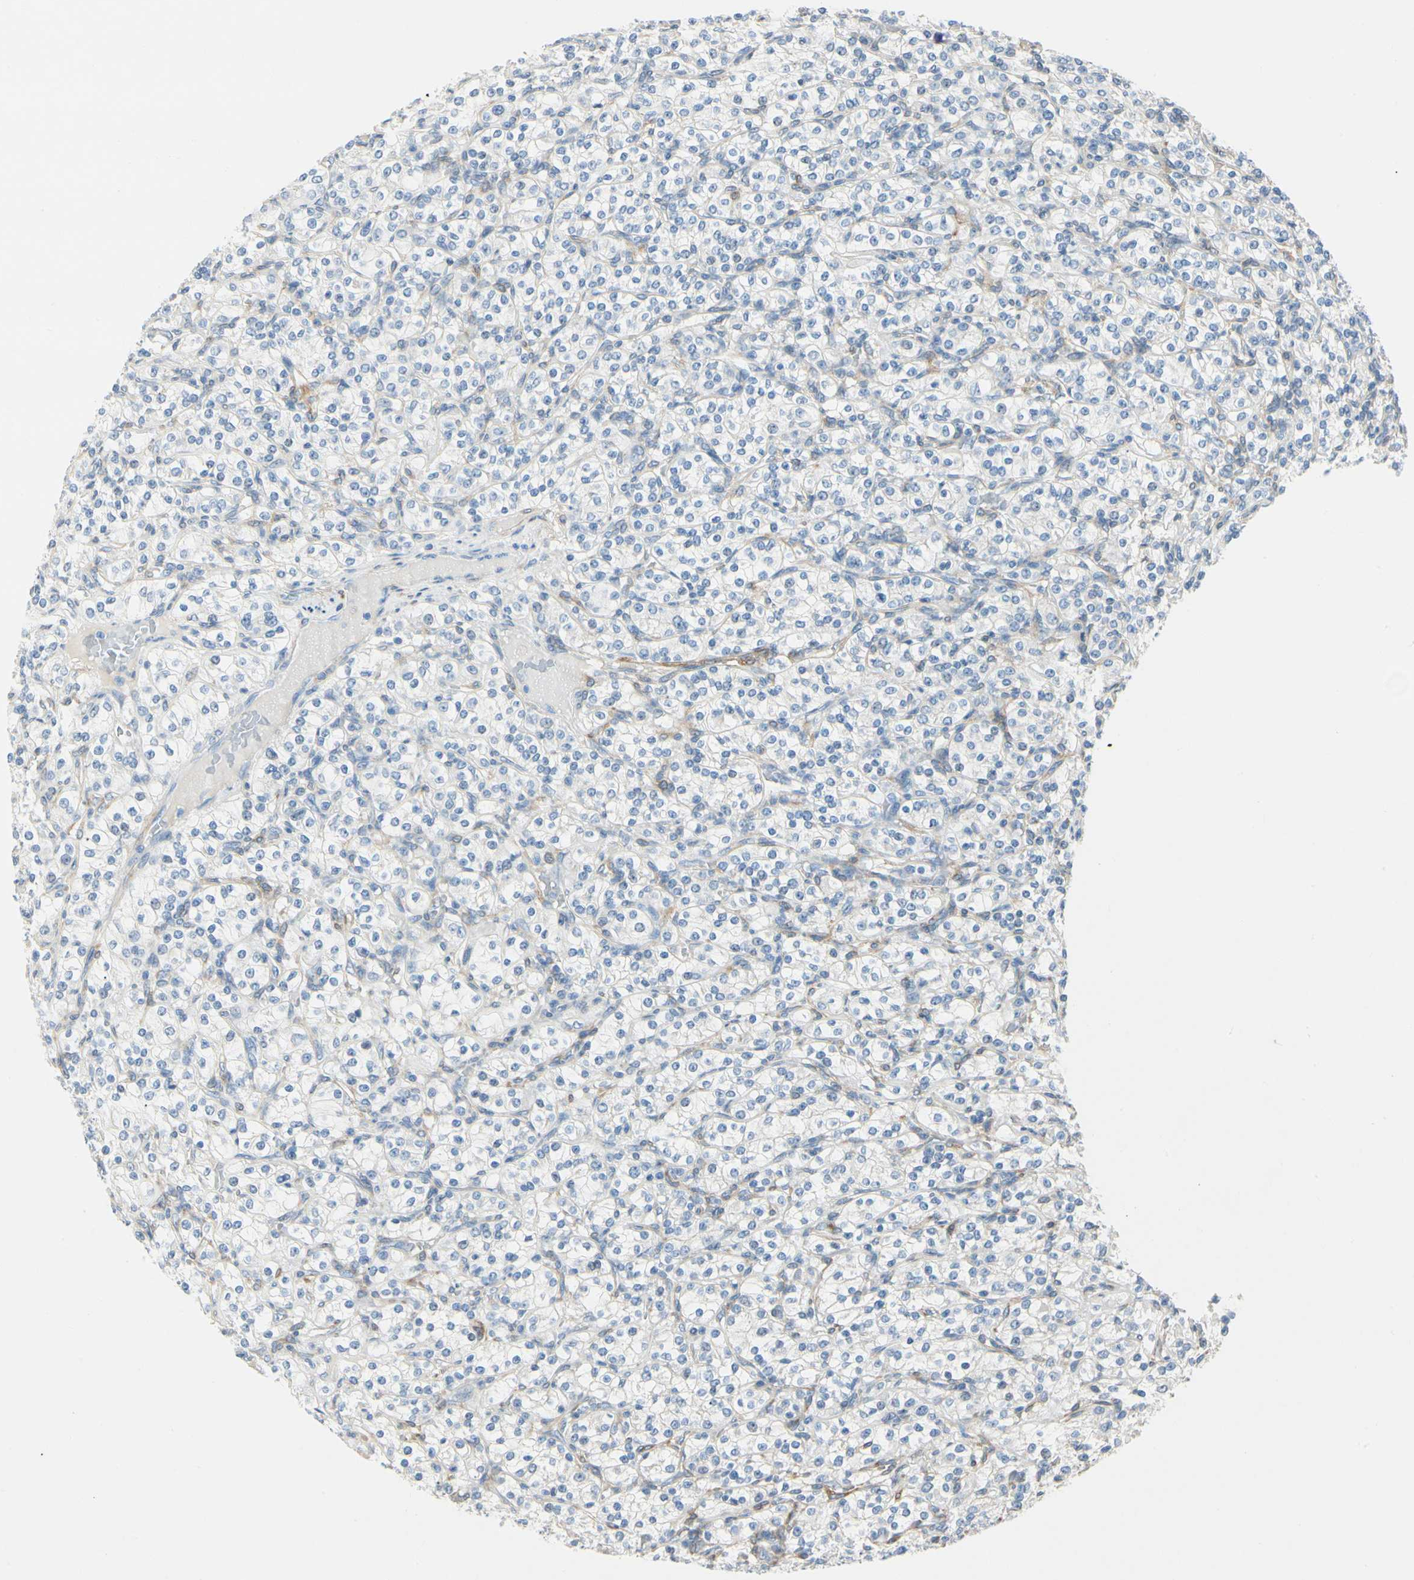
{"staining": {"intensity": "negative", "quantity": "none", "location": "none"}, "tissue": "renal cancer", "cell_type": "Tumor cells", "image_type": "cancer", "snomed": [{"axis": "morphology", "description": "Adenocarcinoma, NOS"}, {"axis": "topography", "description": "Kidney"}], "caption": "Adenocarcinoma (renal) was stained to show a protein in brown. There is no significant positivity in tumor cells. The staining was performed using DAB (3,3'-diaminobenzidine) to visualize the protein expression in brown, while the nuclei were stained in blue with hematoxylin (Magnification: 20x).", "gene": "AMPH", "patient": {"sex": "male", "age": 77}}